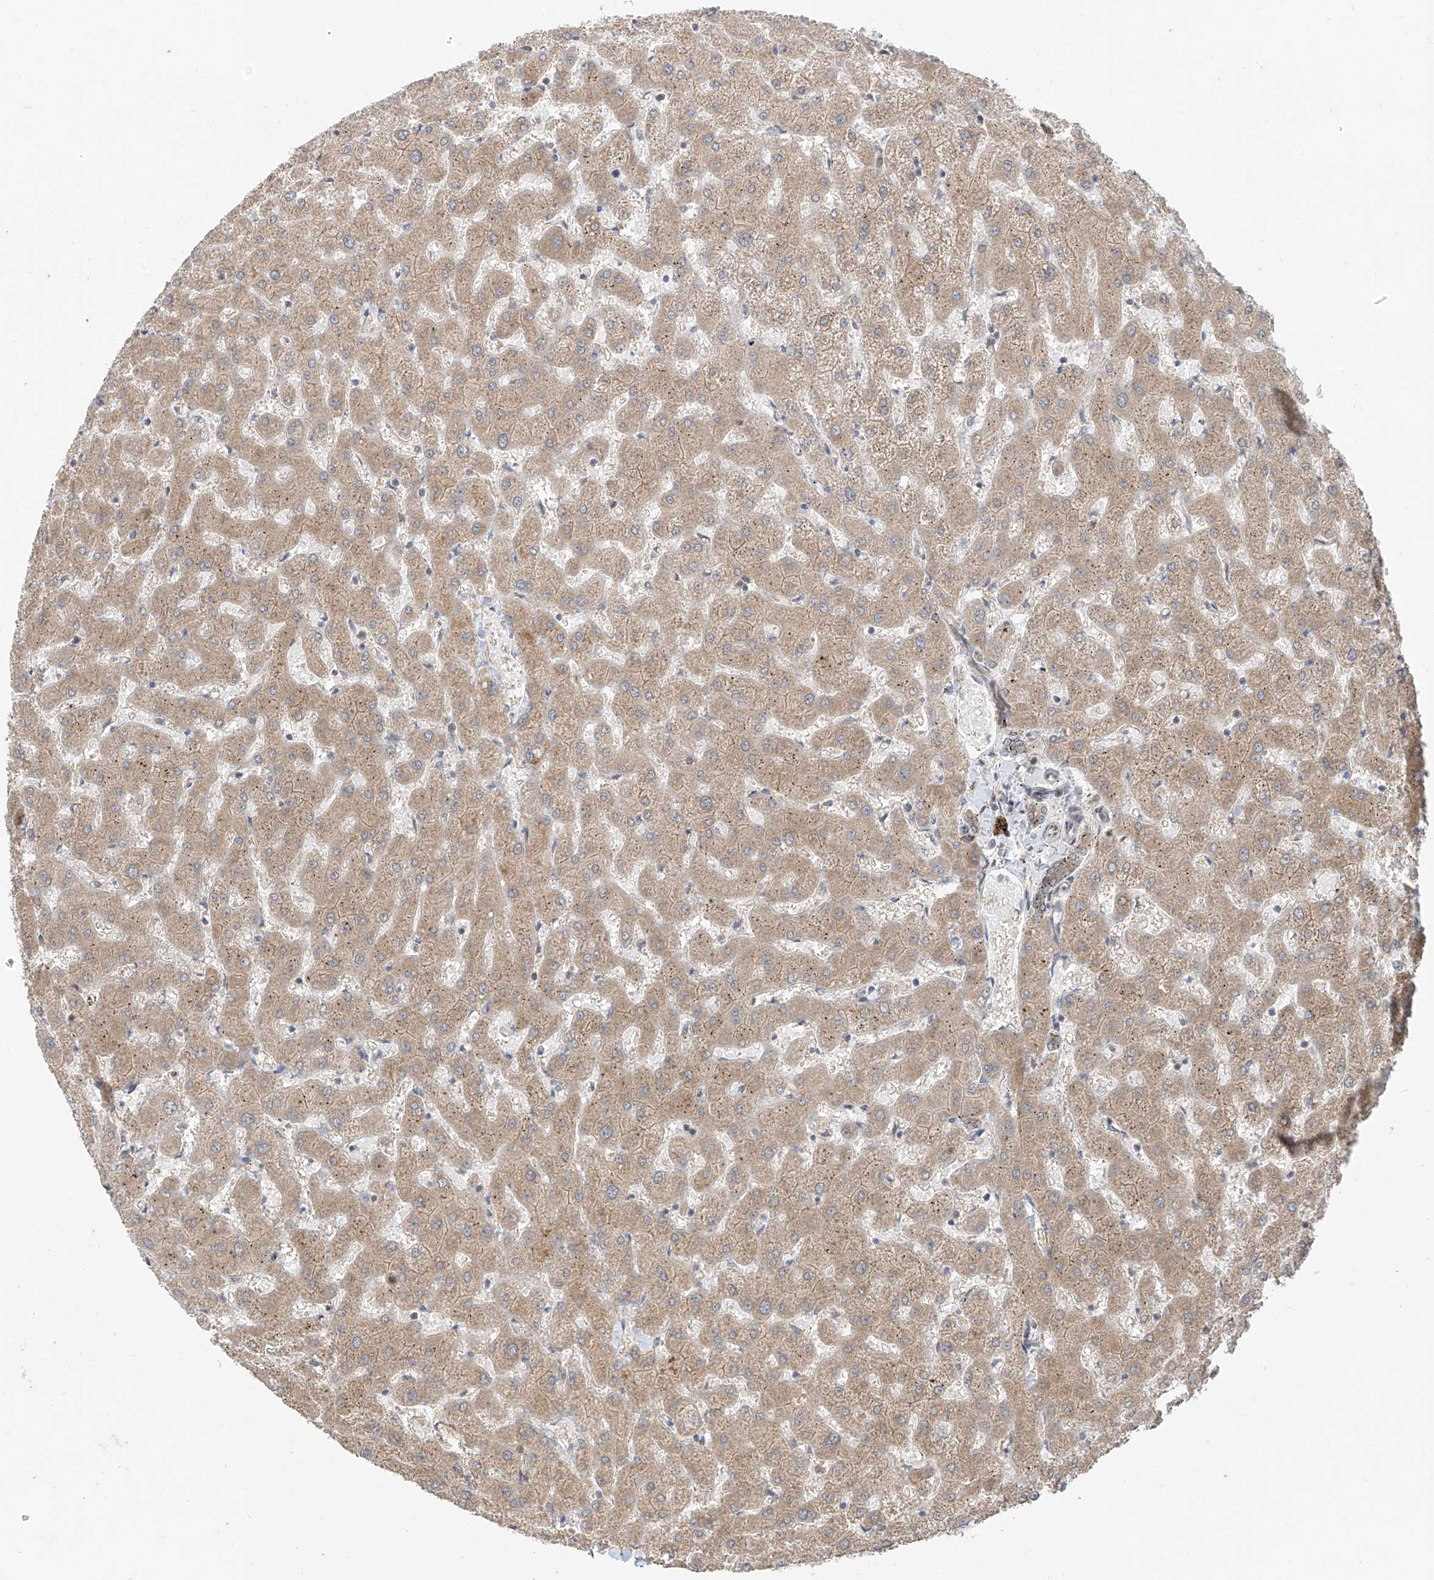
{"staining": {"intensity": "weak", "quantity": ">75%", "location": "cytoplasmic/membranous"}, "tissue": "liver", "cell_type": "Cholangiocytes", "image_type": "normal", "snomed": [{"axis": "morphology", "description": "Normal tissue, NOS"}, {"axis": "topography", "description": "Liver"}], "caption": "The histopathology image exhibits immunohistochemical staining of benign liver. There is weak cytoplasmic/membranous expression is identified in about >75% of cholangiocytes.", "gene": "MTUS2", "patient": {"sex": "female", "age": 63}}